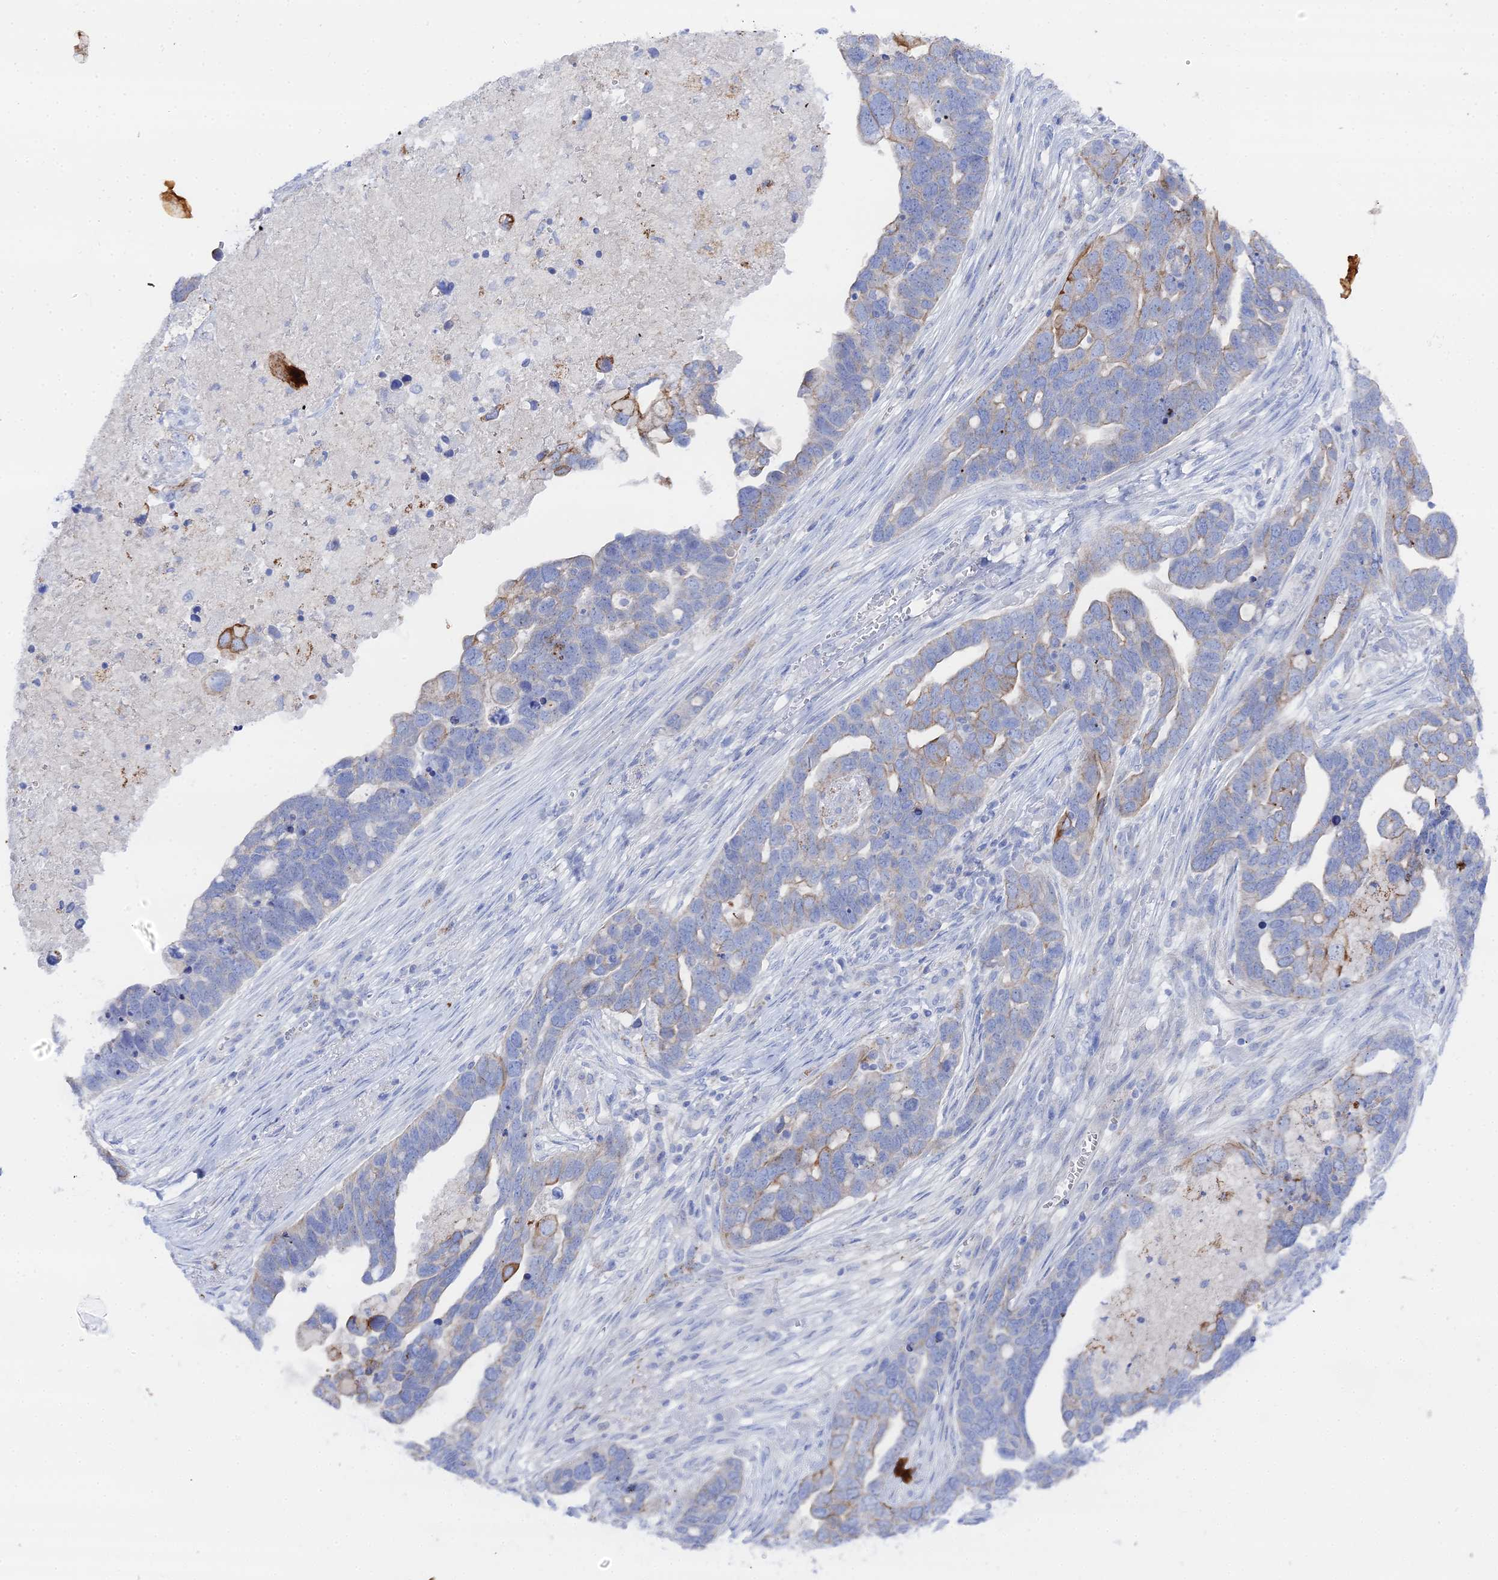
{"staining": {"intensity": "moderate", "quantity": "<25%", "location": "cytoplasmic/membranous"}, "tissue": "ovarian cancer", "cell_type": "Tumor cells", "image_type": "cancer", "snomed": [{"axis": "morphology", "description": "Cystadenocarcinoma, serous, NOS"}, {"axis": "topography", "description": "Ovary"}], "caption": "Immunohistochemical staining of human serous cystadenocarcinoma (ovarian) shows low levels of moderate cytoplasmic/membranous protein expression in approximately <25% of tumor cells.", "gene": "DHX34", "patient": {"sex": "female", "age": 54}}